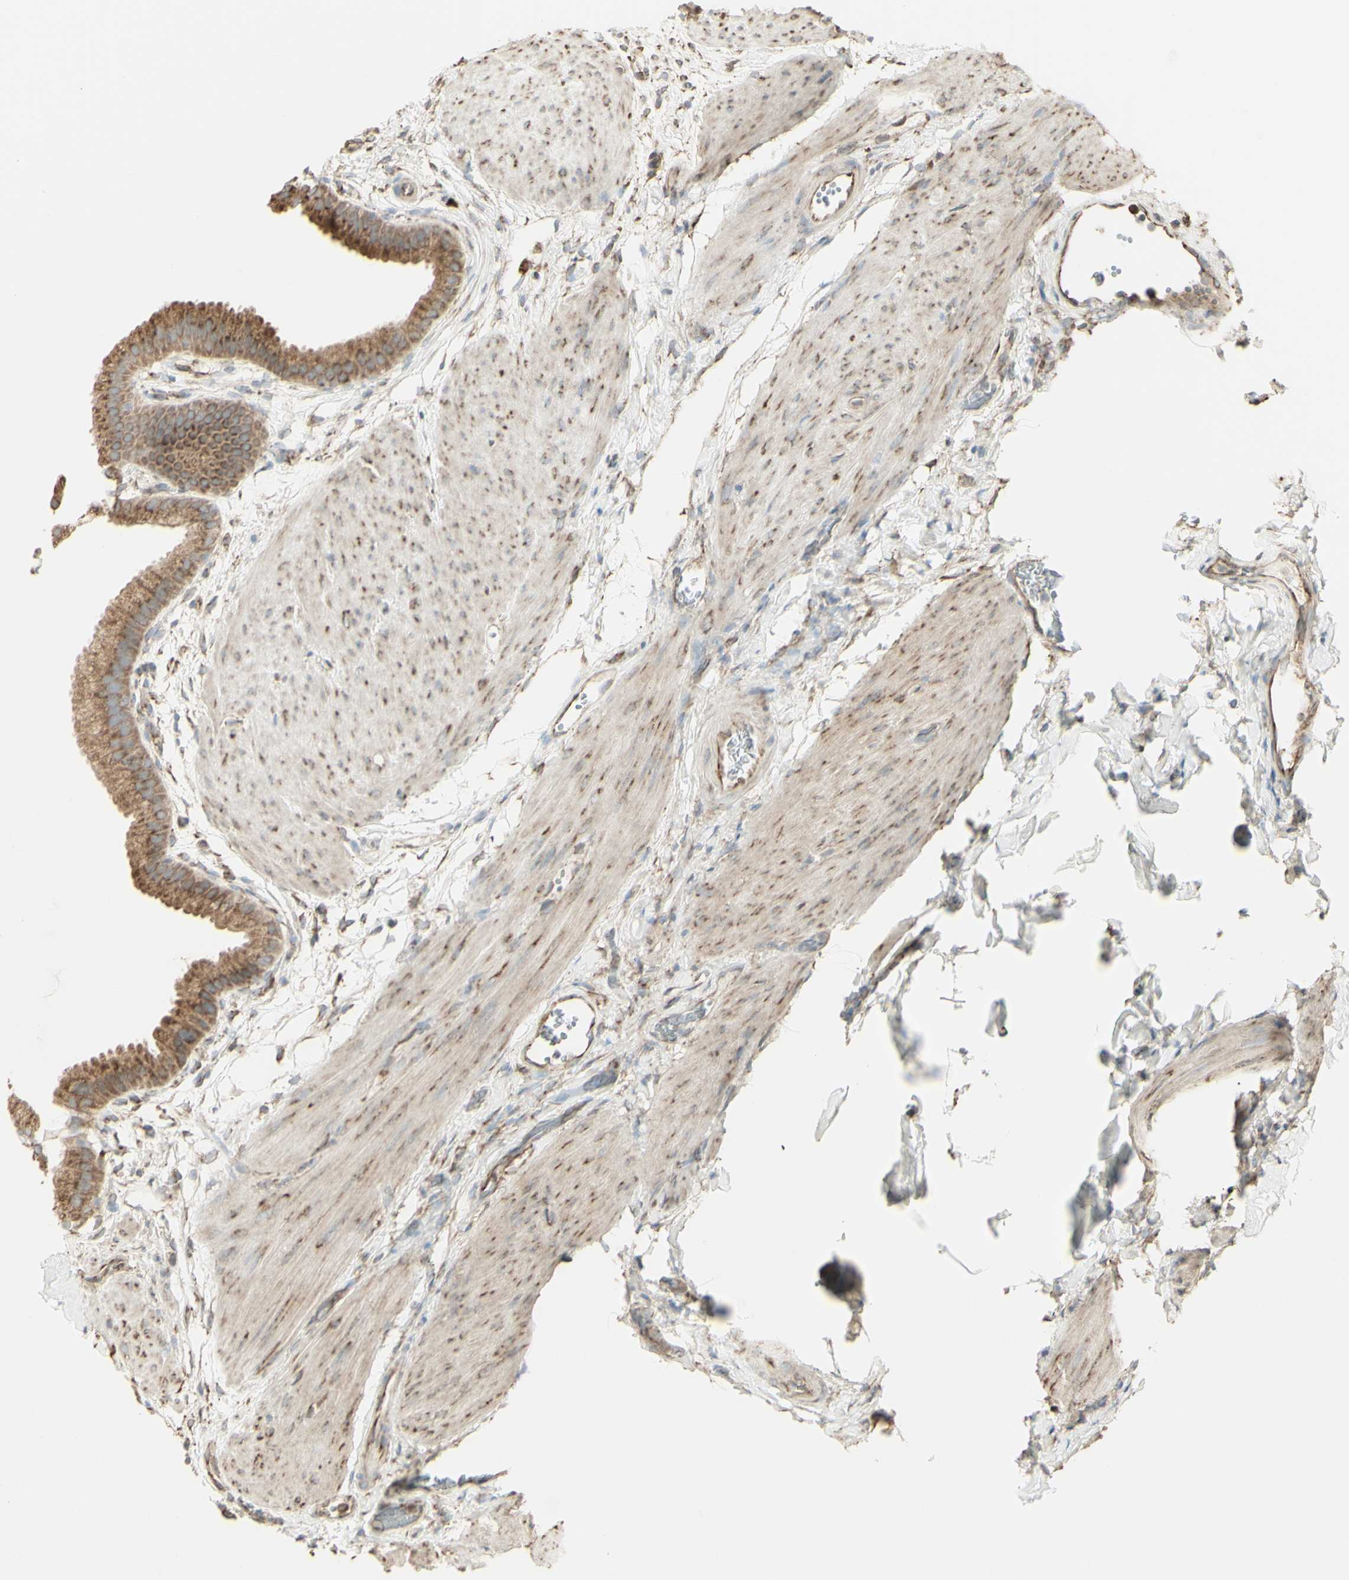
{"staining": {"intensity": "moderate", "quantity": ">75%", "location": "cytoplasmic/membranous"}, "tissue": "gallbladder", "cell_type": "Glandular cells", "image_type": "normal", "snomed": [{"axis": "morphology", "description": "Normal tissue, NOS"}, {"axis": "topography", "description": "Gallbladder"}], "caption": "This micrograph demonstrates normal gallbladder stained with immunohistochemistry to label a protein in brown. The cytoplasmic/membranous of glandular cells show moderate positivity for the protein. Nuclei are counter-stained blue.", "gene": "EEF1B2", "patient": {"sex": "female", "age": 64}}